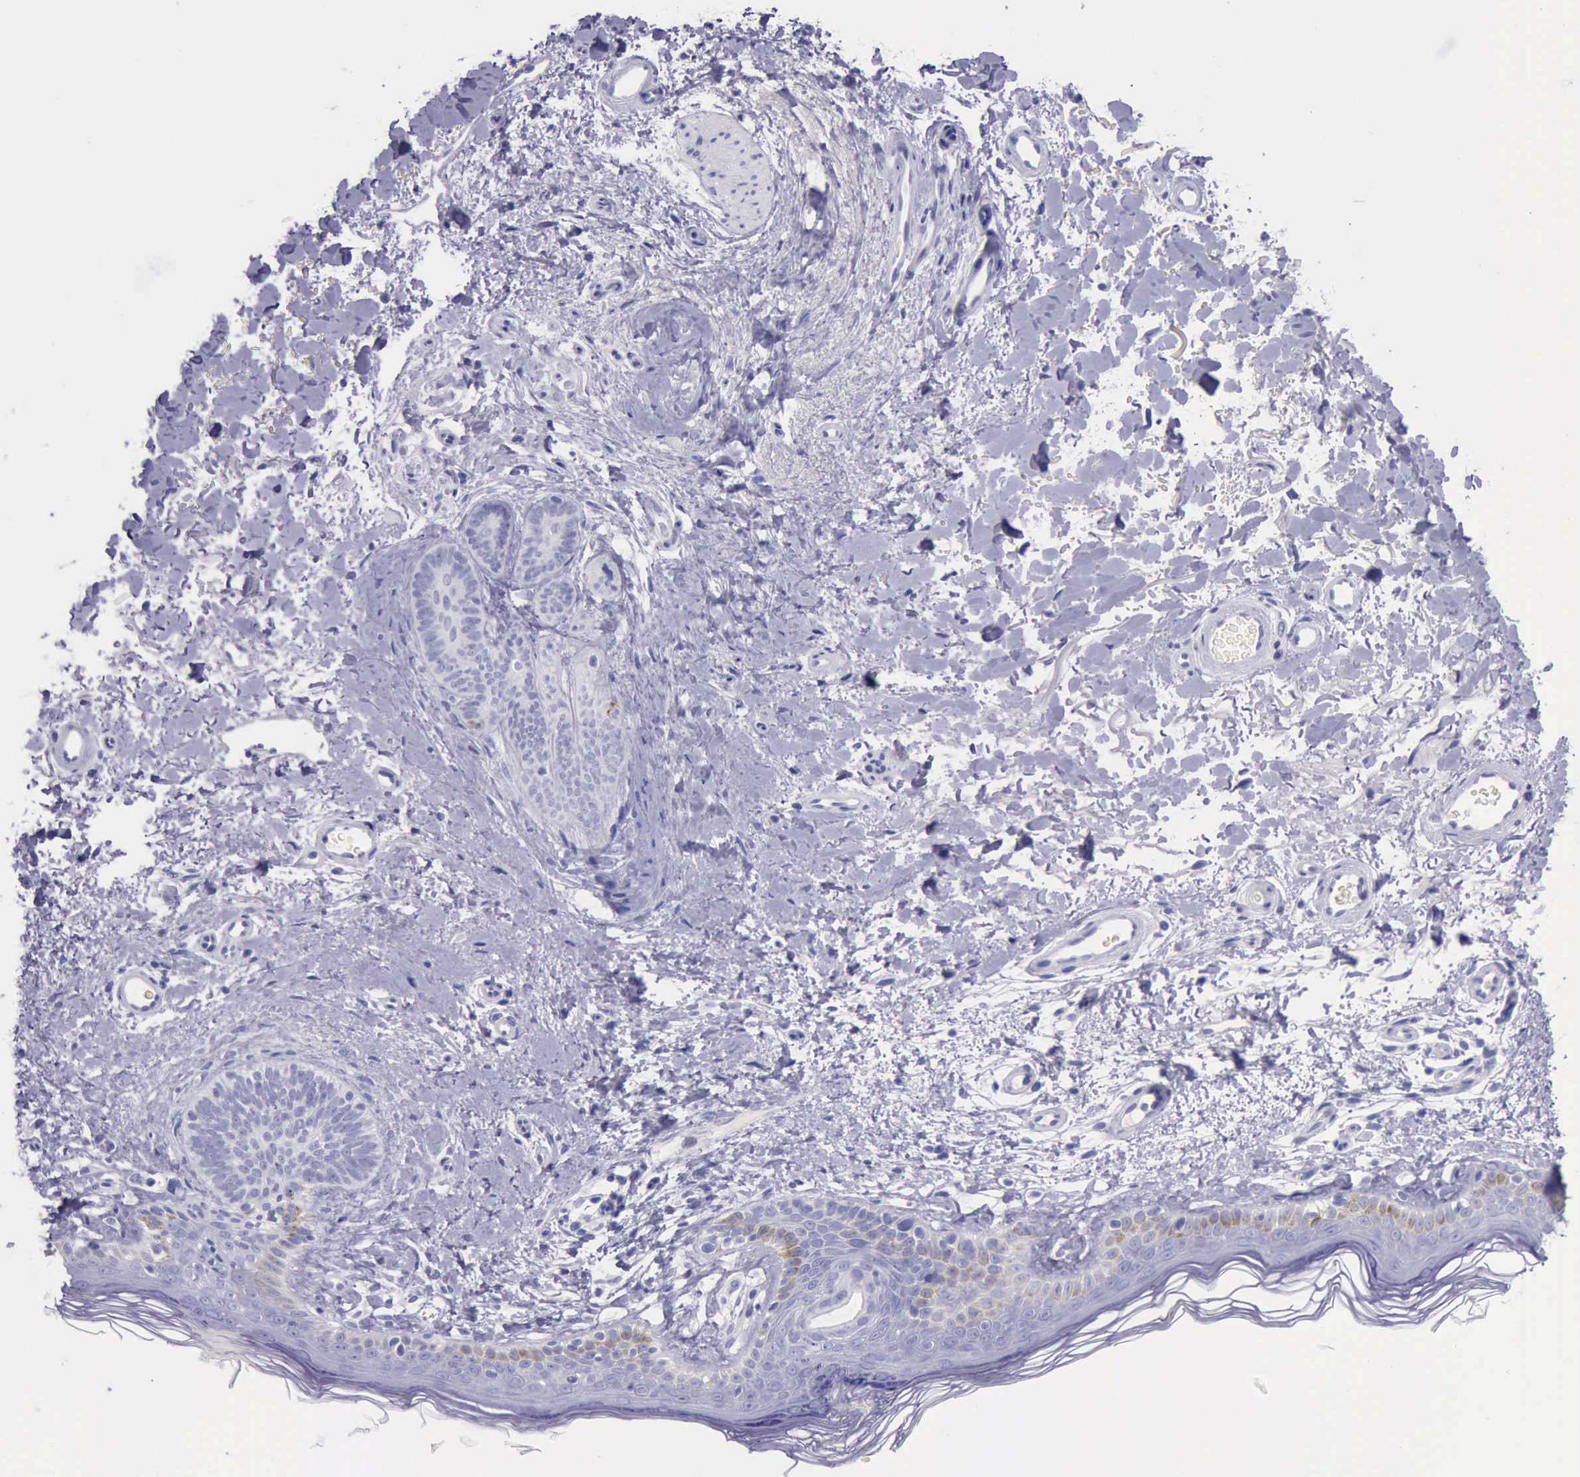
{"staining": {"intensity": "negative", "quantity": "none", "location": "none"}, "tissue": "skin", "cell_type": "Fibroblasts", "image_type": "normal", "snomed": [{"axis": "morphology", "description": "Normal tissue, NOS"}, {"axis": "topography", "description": "Skin"}], "caption": "An immunohistochemistry (IHC) histopathology image of benign skin is shown. There is no staining in fibroblasts of skin. (Immunohistochemistry (ihc), brightfield microscopy, high magnification).", "gene": "KRT8", "patient": {"sex": "male", "age": 63}}